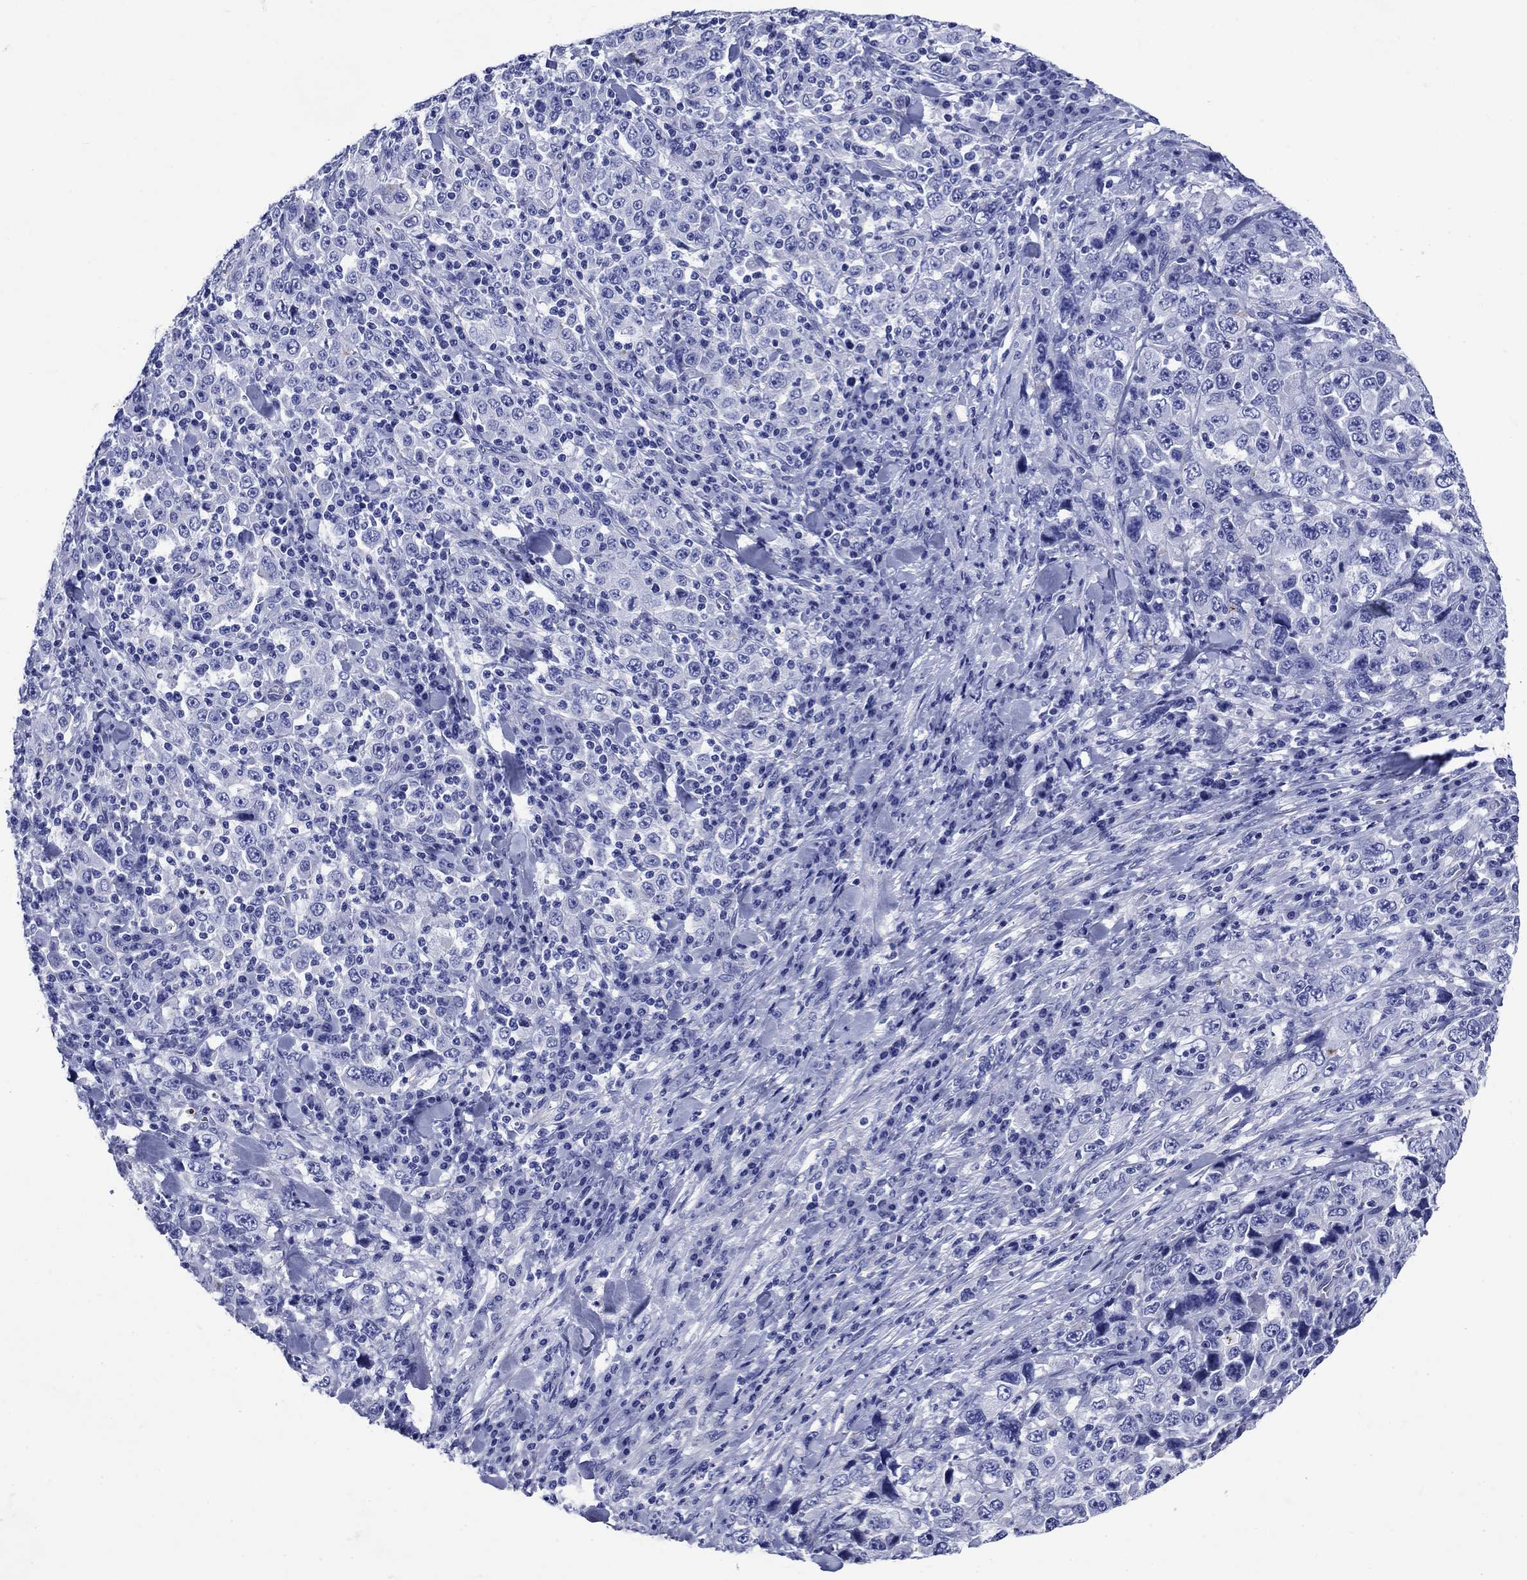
{"staining": {"intensity": "negative", "quantity": "none", "location": "none"}, "tissue": "stomach cancer", "cell_type": "Tumor cells", "image_type": "cancer", "snomed": [{"axis": "morphology", "description": "Normal tissue, NOS"}, {"axis": "morphology", "description": "Adenocarcinoma, NOS"}, {"axis": "topography", "description": "Stomach, upper"}, {"axis": "topography", "description": "Stomach"}], "caption": "Tumor cells are negative for brown protein staining in stomach adenocarcinoma.", "gene": "SLC1A2", "patient": {"sex": "male", "age": 59}}